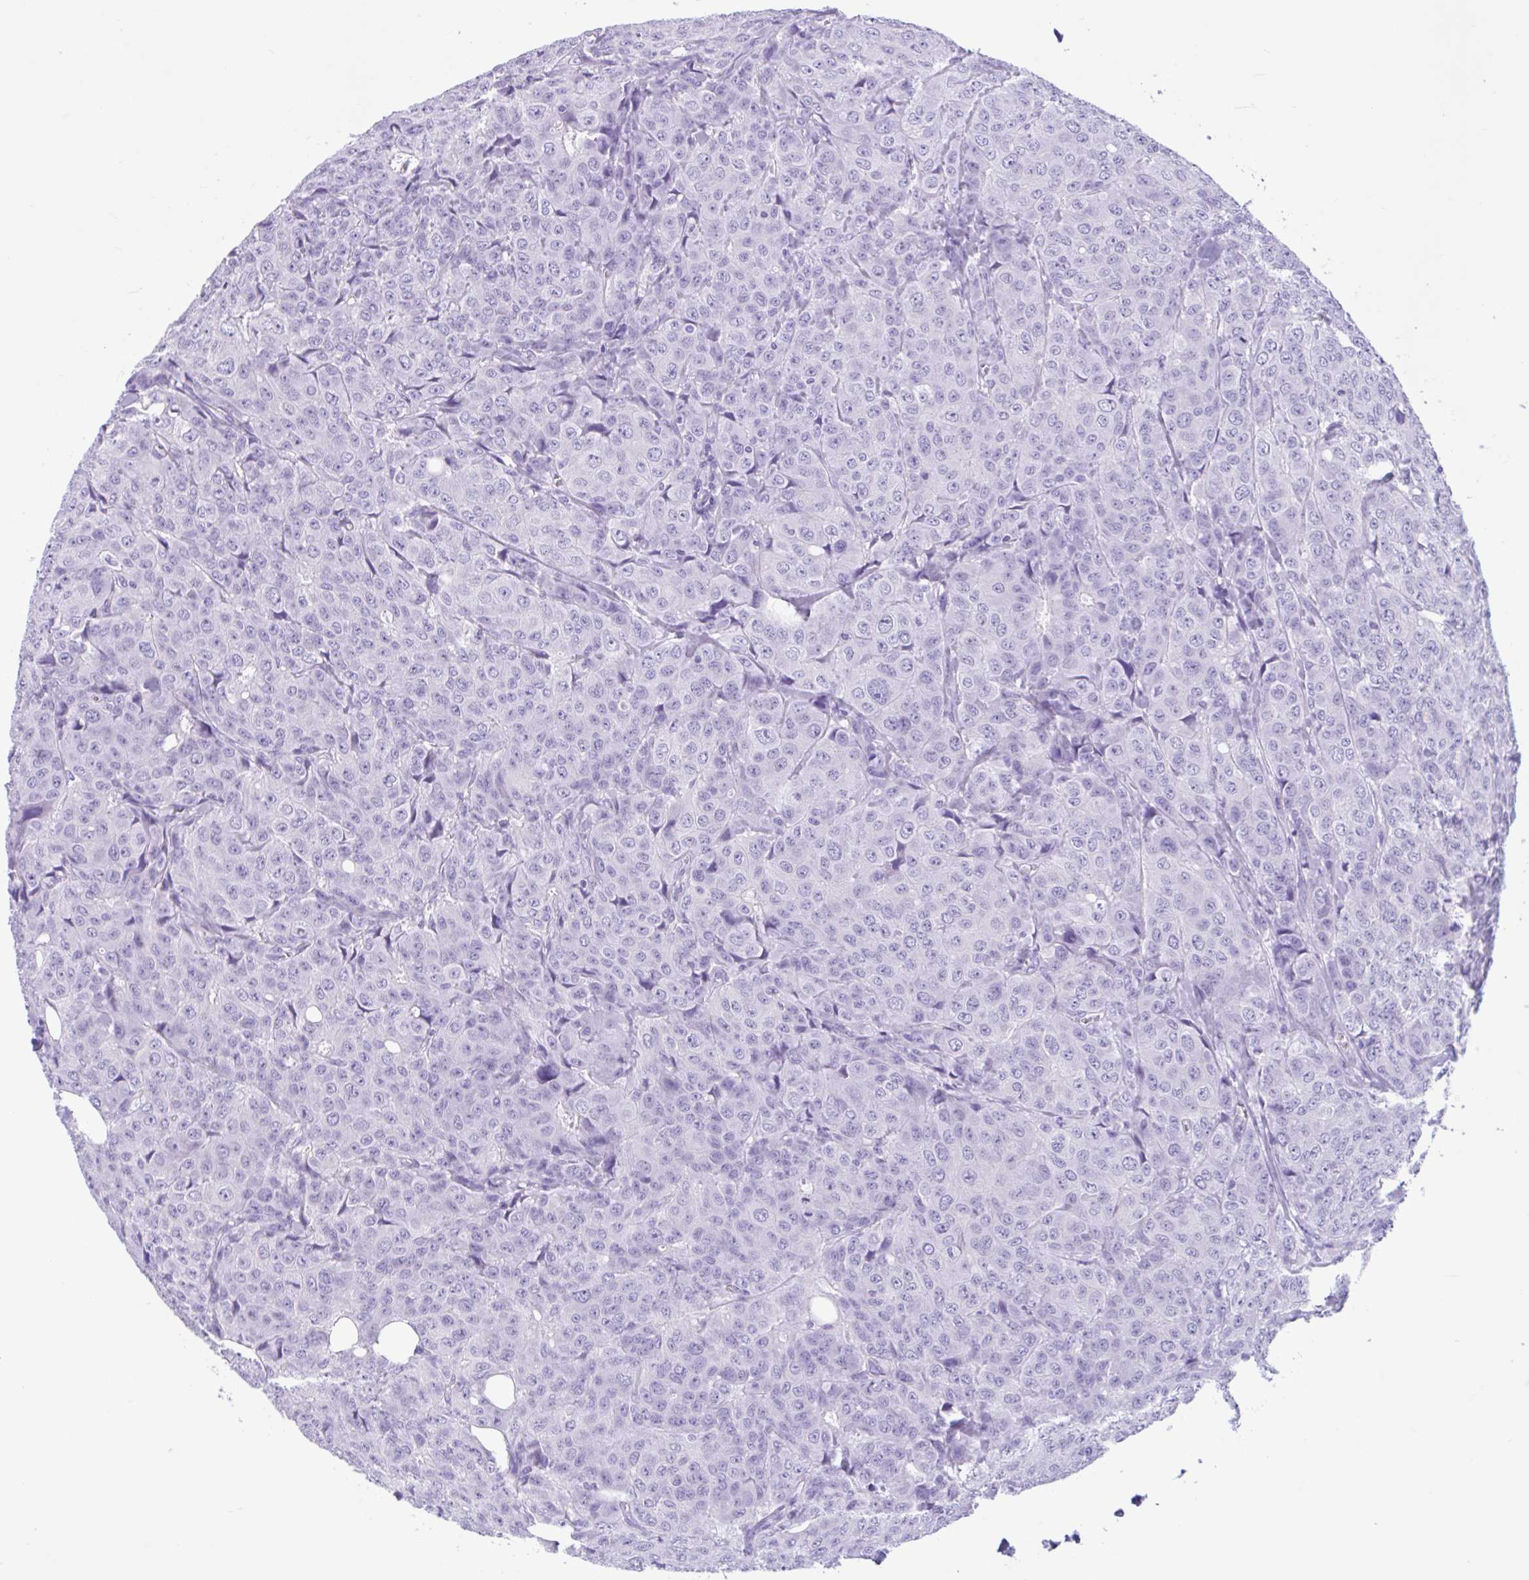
{"staining": {"intensity": "negative", "quantity": "none", "location": "none"}, "tissue": "breast cancer", "cell_type": "Tumor cells", "image_type": "cancer", "snomed": [{"axis": "morphology", "description": "Duct carcinoma"}, {"axis": "topography", "description": "Breast"}], "caption": "IHC of human breast cancer (invasive ductal carcinoma) demonstrates no expression in tumor cells. (DAB immunohistochemistry (IHC) visualized using brightfield microscopy, high magnification).", "gene": "OR4N4", "patient": {"sex": "female", "age": 43}}